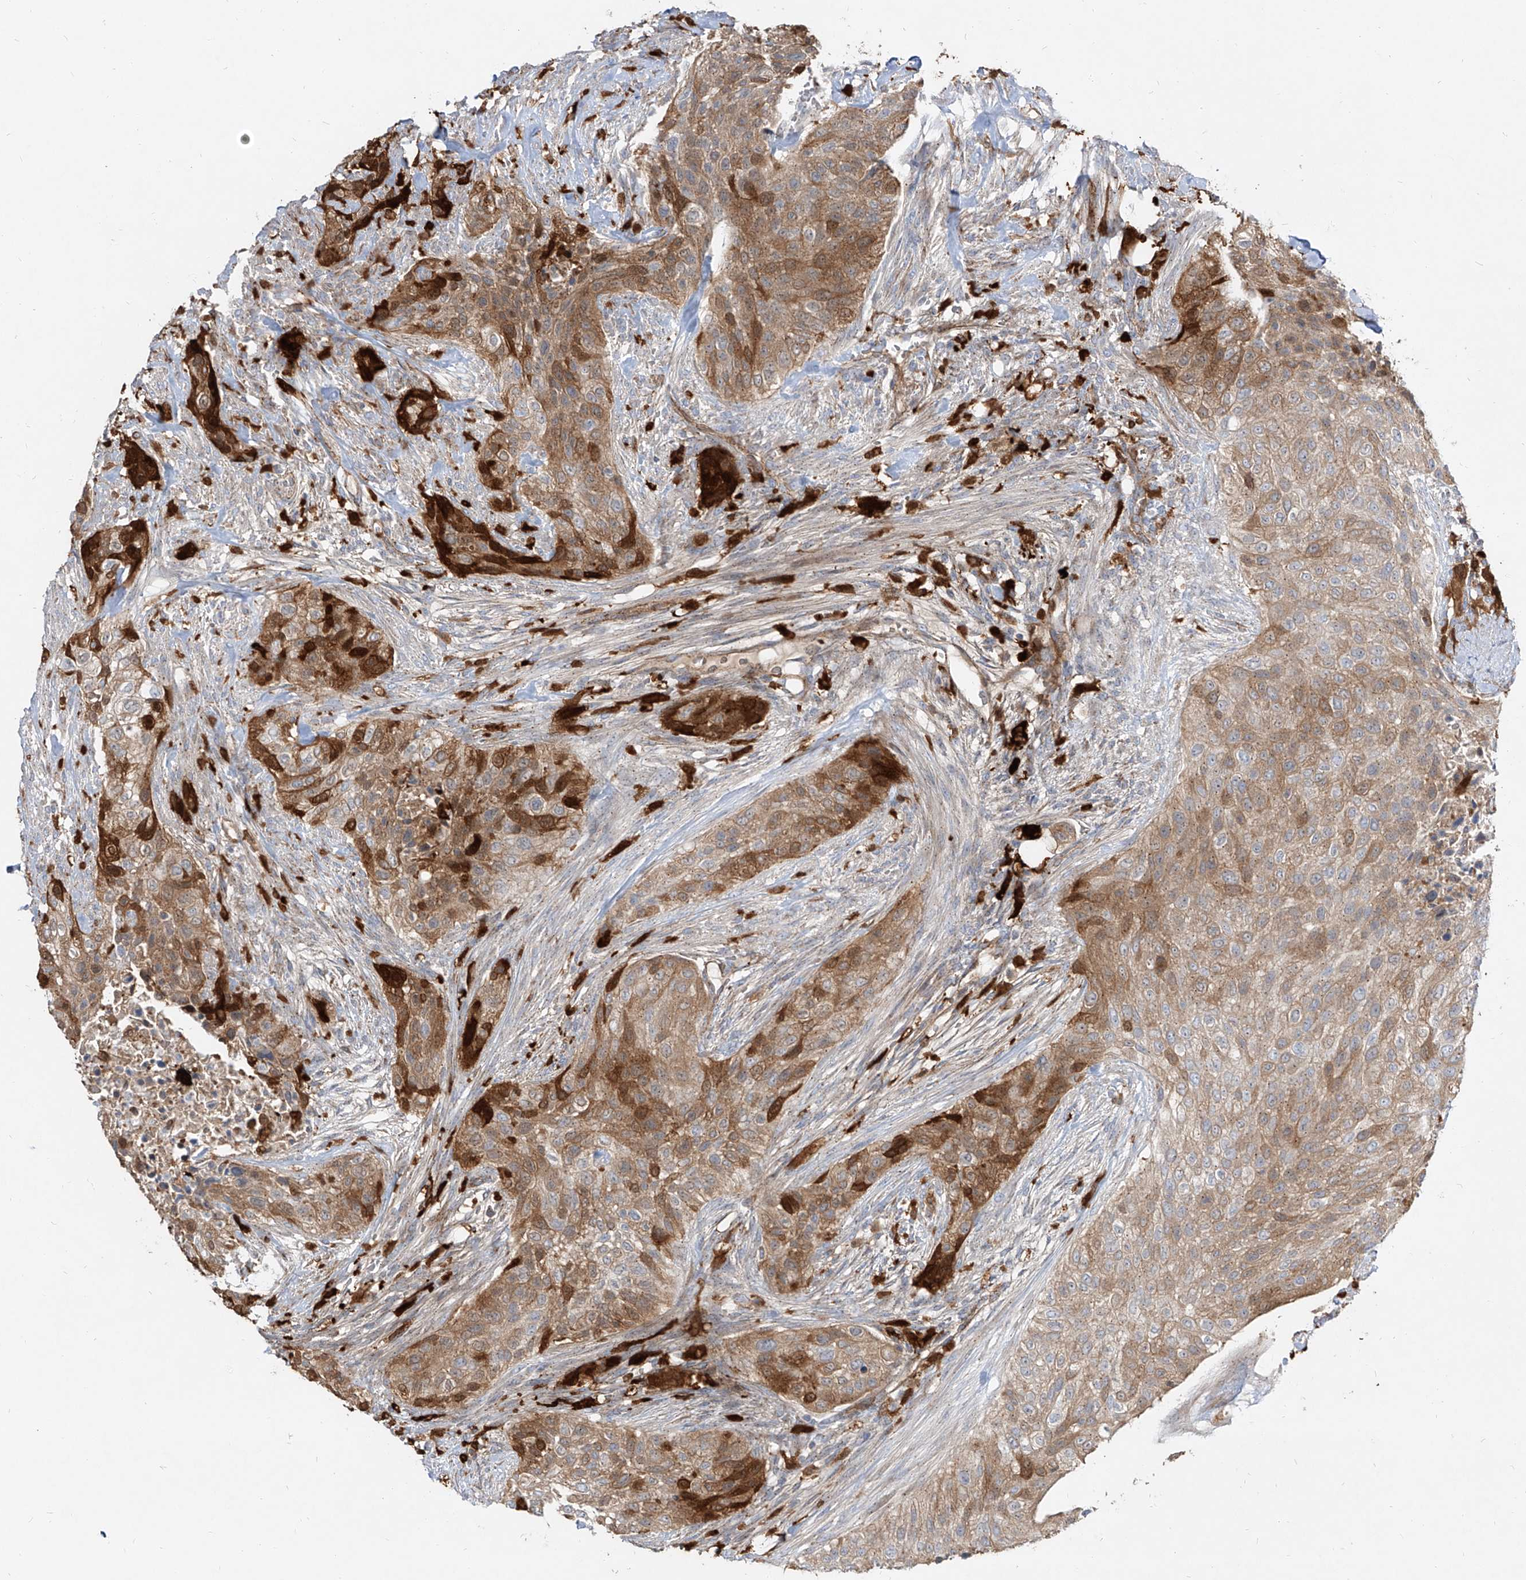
{"staining": {"intensity": "moderate", "quantity": ">75%", "location": "cytoplasmic/membranous"}, "tissue": "urothelial cancer", "cell_type": "Tumor cells", "image_type": "cancer", "snomed": [{"axis": "morphology", "description": "Urothelial carcinoma, High grade"}, {"axis": "topography", "description": "Urinary bladder"}], "caption": "Immunohistochemical staining of urothelial cancer shows medium levels of moderate cytoplasmic/membranous protein positivity in about >75% of tumor cells. (DAB (3,3'-diaminobenzidine) IHC, brown staining for protein, blue staining for nuclei).", "gene": "KYNU", "patient": {"sex": "male", "age": 35}}